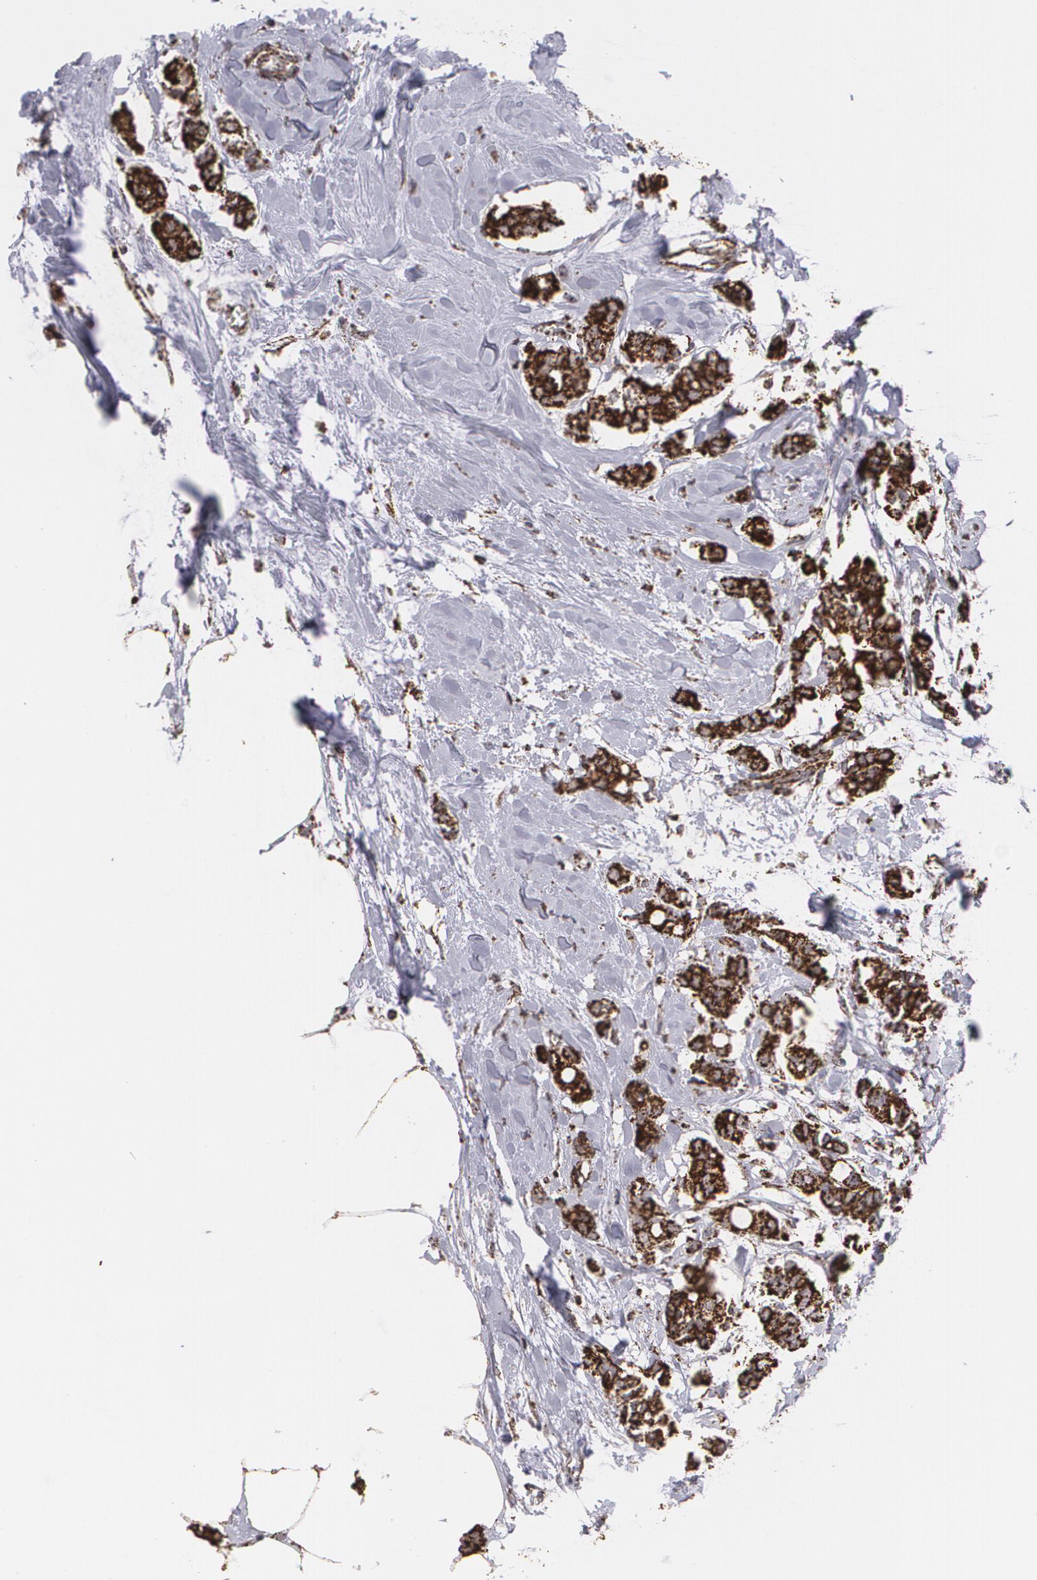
{"staining": {"intensity": "strong", "quantity": ">75%", "location": "cytoplasmic/membranous"}, "tissue": "breast cancer", "cell_type": "Tumor cells", "image_type": "cancer", "snomed": [{"axis": "morphology", "description": "Duct carcinoma"}, {"axis": "topography", "description": "Breast"}], "caption": "IHC staining of breast cancer (invasive ductal carcinoma), which reveals high levels of strong cytoplasmic/membranous positivity in about >75% of tumor cells indicating strong cytoplasmic/membranous protein positivity. The staining was performed using DAB (brown) for protein detection and nuclei were counterstained in hematoxylin (blue).", "gene": "HSPD1", "patient": {"sex": "female", "age": 84}}